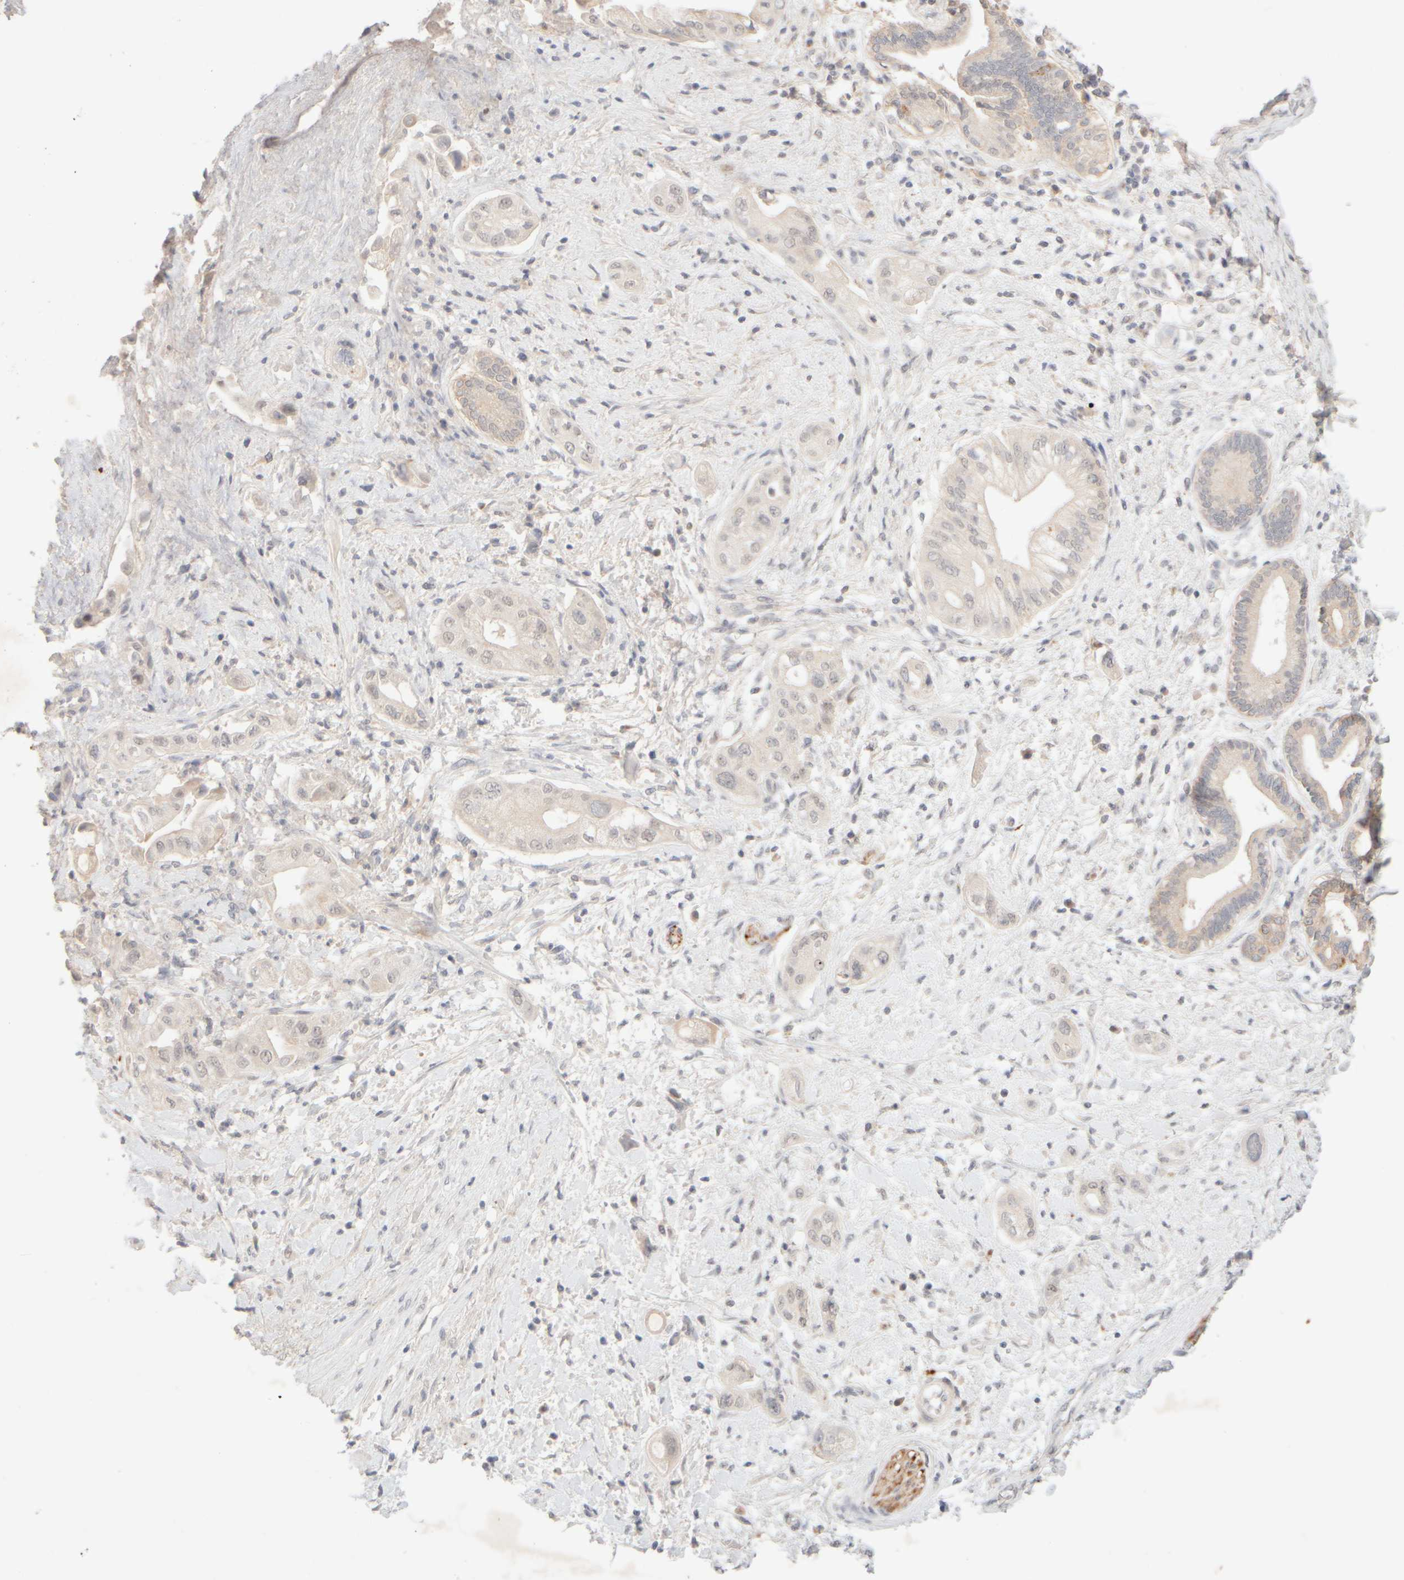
{"staining": {"intensity": "negative", "quantity": "none", "location": "none"}, "tissue": "pancreatic cancer", "cell_type": "Tumor cells", "image_type": "cancer", "snomed": [{"axis": "morphology", "description": "Adenocarcinoma, NOS"}, {"axis": "topography", "description": "Pancreas"}], "caption": "Immunohistochemistry (IHC) histopathology image of neoplastic tissue: pancreatic cancer stained with DAB (3,3'-diaminobenzidine) demonstrates no significant protein positivity in tumor cells. Nuclei are stained in blue.", "gene": "SNTB1", "patient": {"sex": "male", "age": 58}}